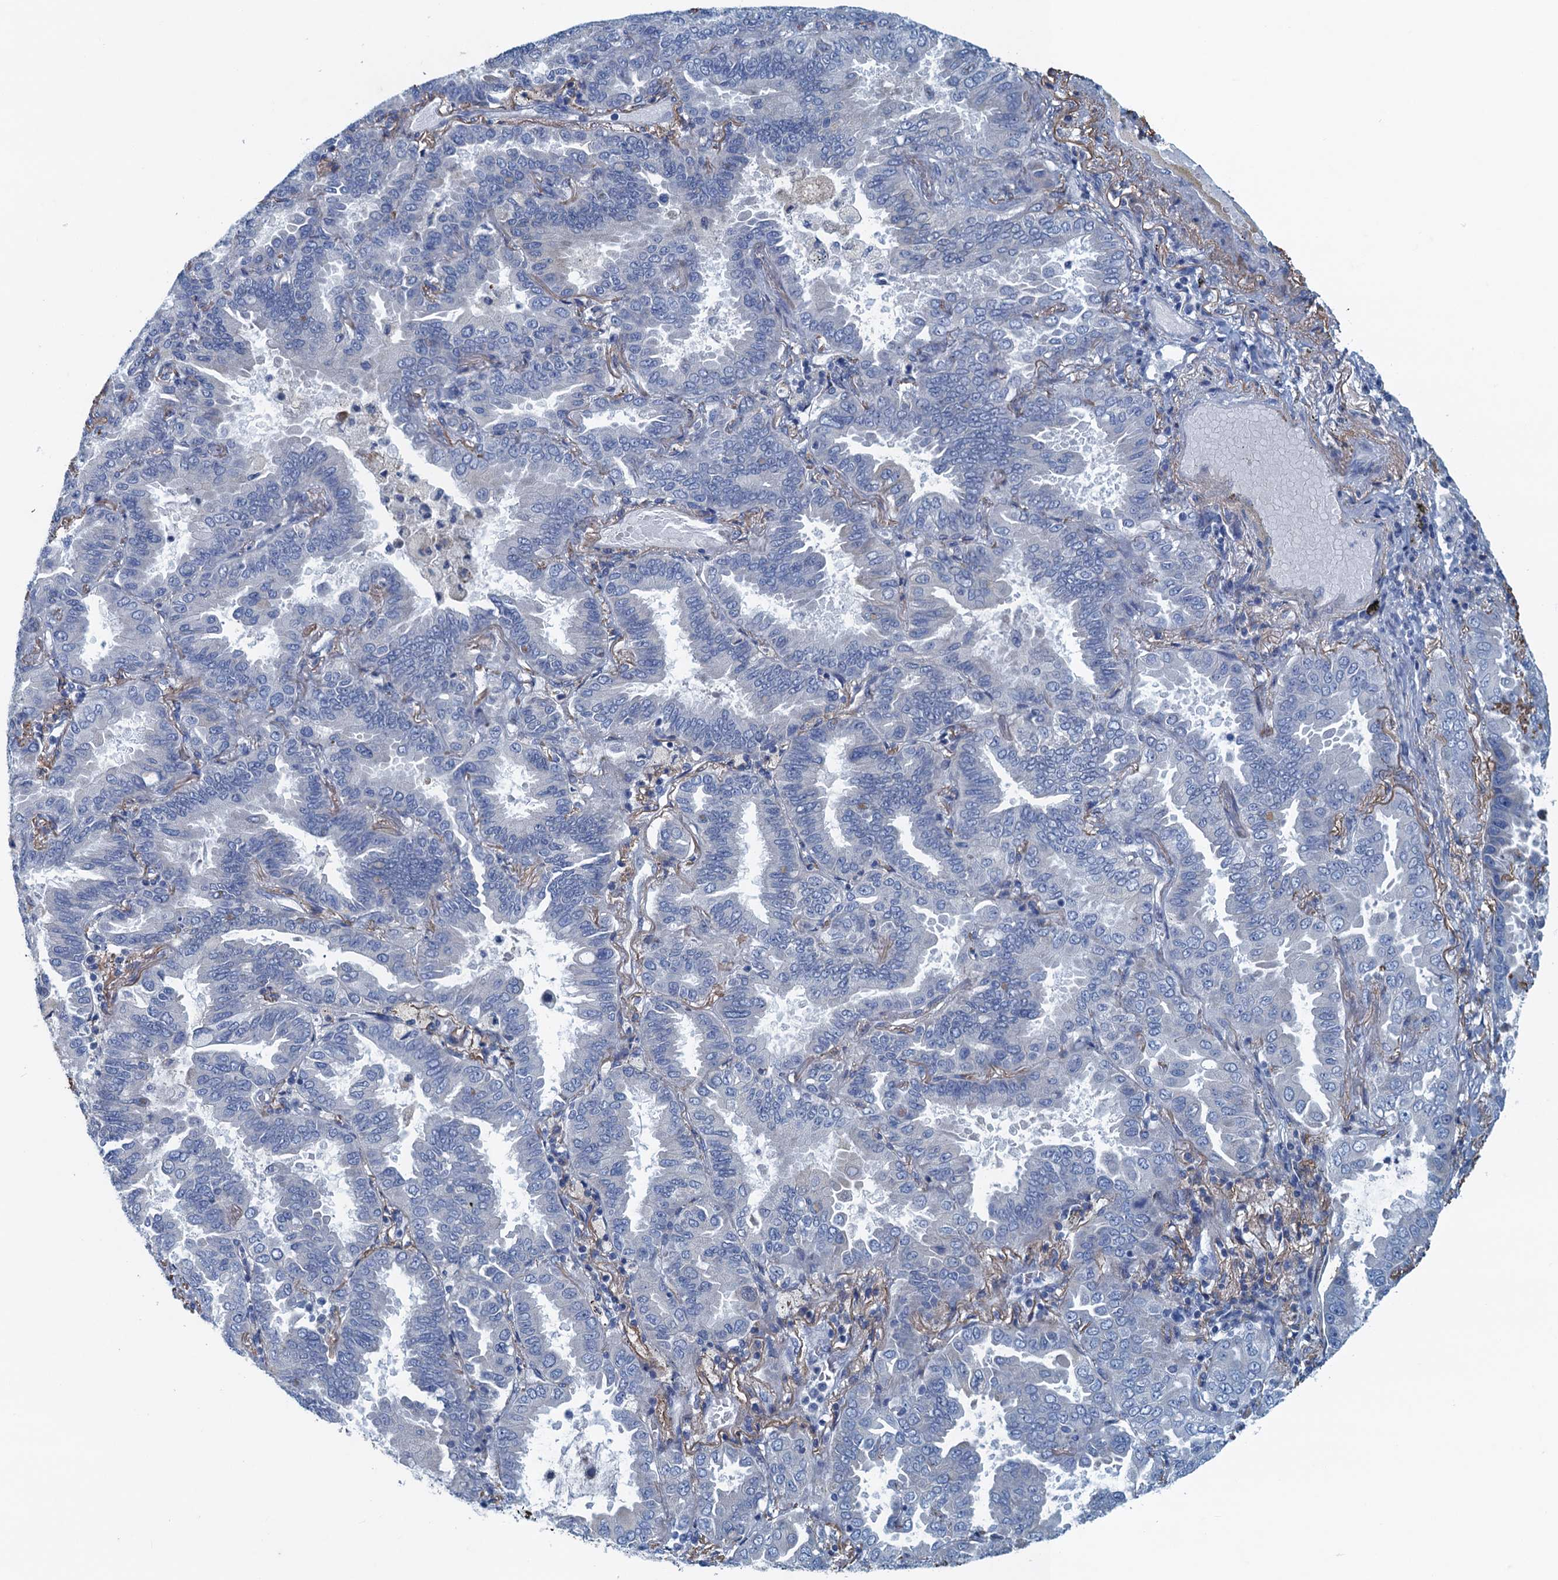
{"staining": {"intensity": "negative", "quantity": "none", "location": "none"}, "tissue": "lung cancer", "cell_type": "Tumor cells", "image_type": "cancer", "snomed": [{"axis": "morphology", "description": "Adenocarcinoma, NOS"}, {"axis": "topography", "description": "Lung"}], "caption": "Tumor cells are negative for brown protein staining in adenocarcinoma (lung). The staining was performed using DAB to visualize the protein expression in brown, while the nuclei were stained in blue with hematoxylin (Magnification: 20x).", "gene": "C10orf88", "patient": {"sex": "male", "age": 64}}